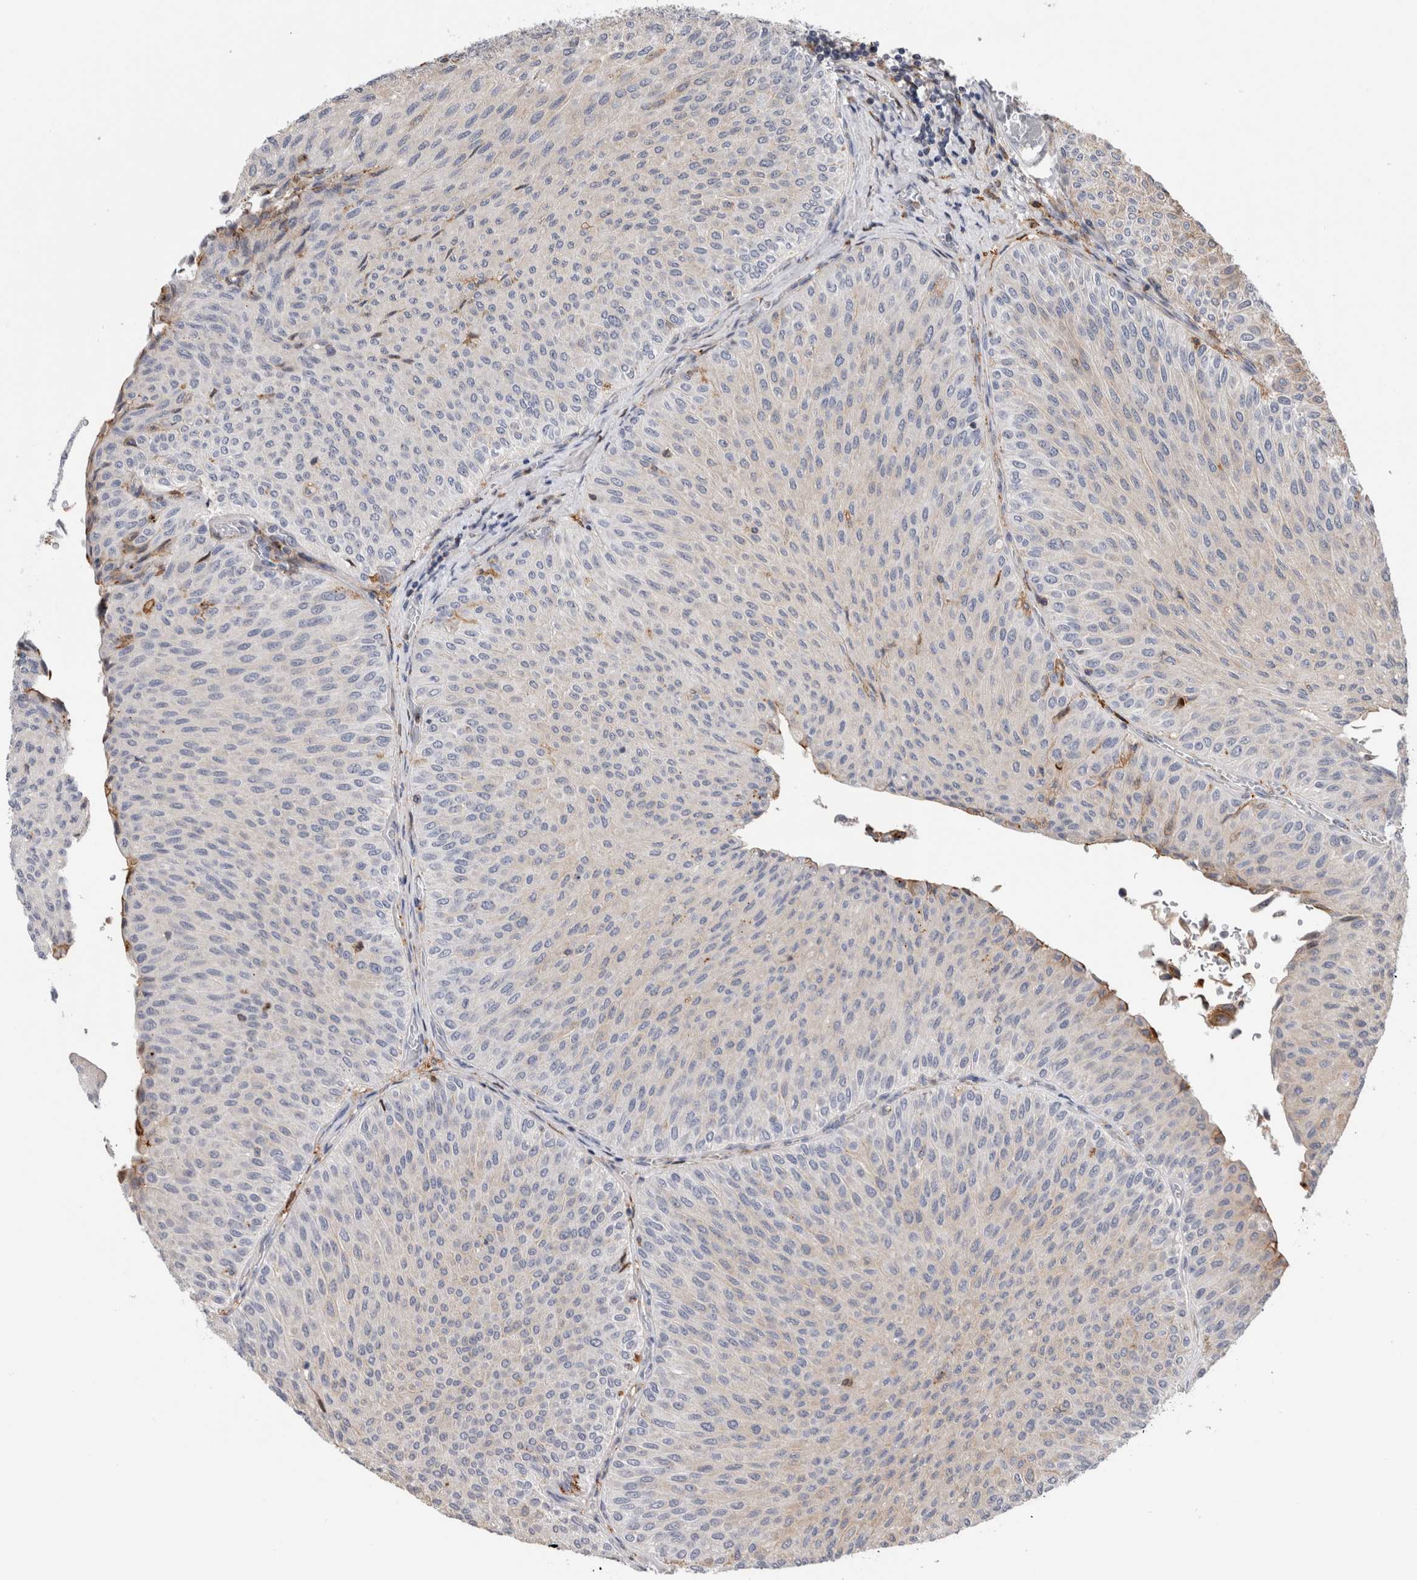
{"staining": {"intensity": "negative", "quantity": "none", "location": "none"}, "tissue": "urothelial cancer", "cell_type": "Tumor cells", "image_type": "cancer", "snomed": [{"axis": "morphology", "description": "Urothelial carcinoma, Low grade"}, {"axis": "topography", "description": "Urinary bladder"}], "caption": "Tumor cells show no significant protein positivity in urothelial cancer.", "gene": "CCDC88B", "patient": {"sex": "male", "age": 78}}